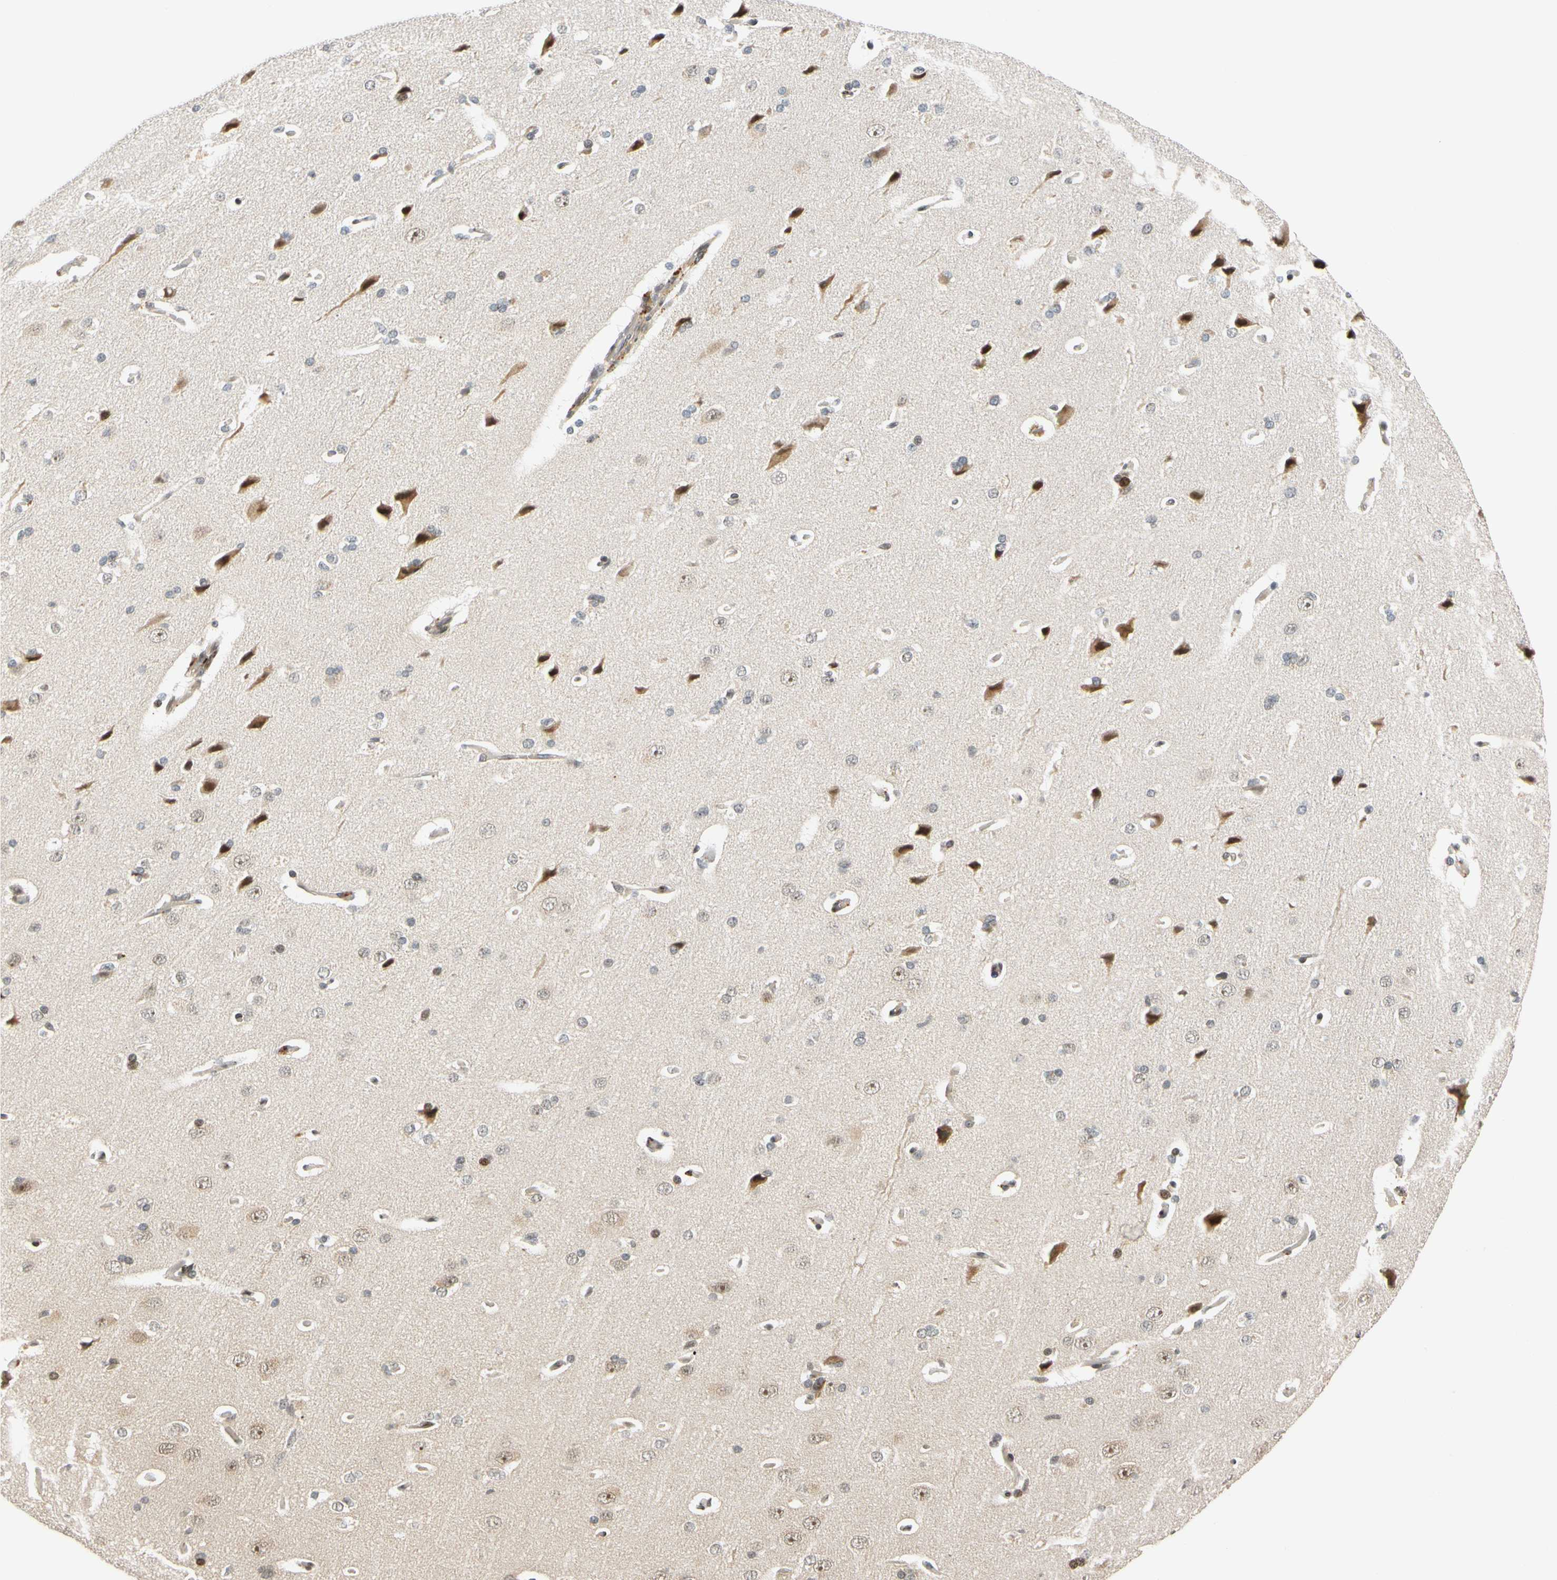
{"staining": {"intensity": "weak", "quantity": ">75%", "location": "cytoplasmic/membranous"}, "tissue": "cerebral cortex", "cell_type": "Endothelial cells", "image_type": "normal", "snomed": [{"axis": "morphology", "description": "Normal tissue, NOS"}, {"axis": "topography", "description": "Cerebral cortex"}], "caption": "Endothelial cells show low levels of weak cytoplasmic/membranous expression in about >75% of cells in unremarkable cerebral cortex.", "gene": "CDK7", "patient": {"sex": "male", "age": 62}}